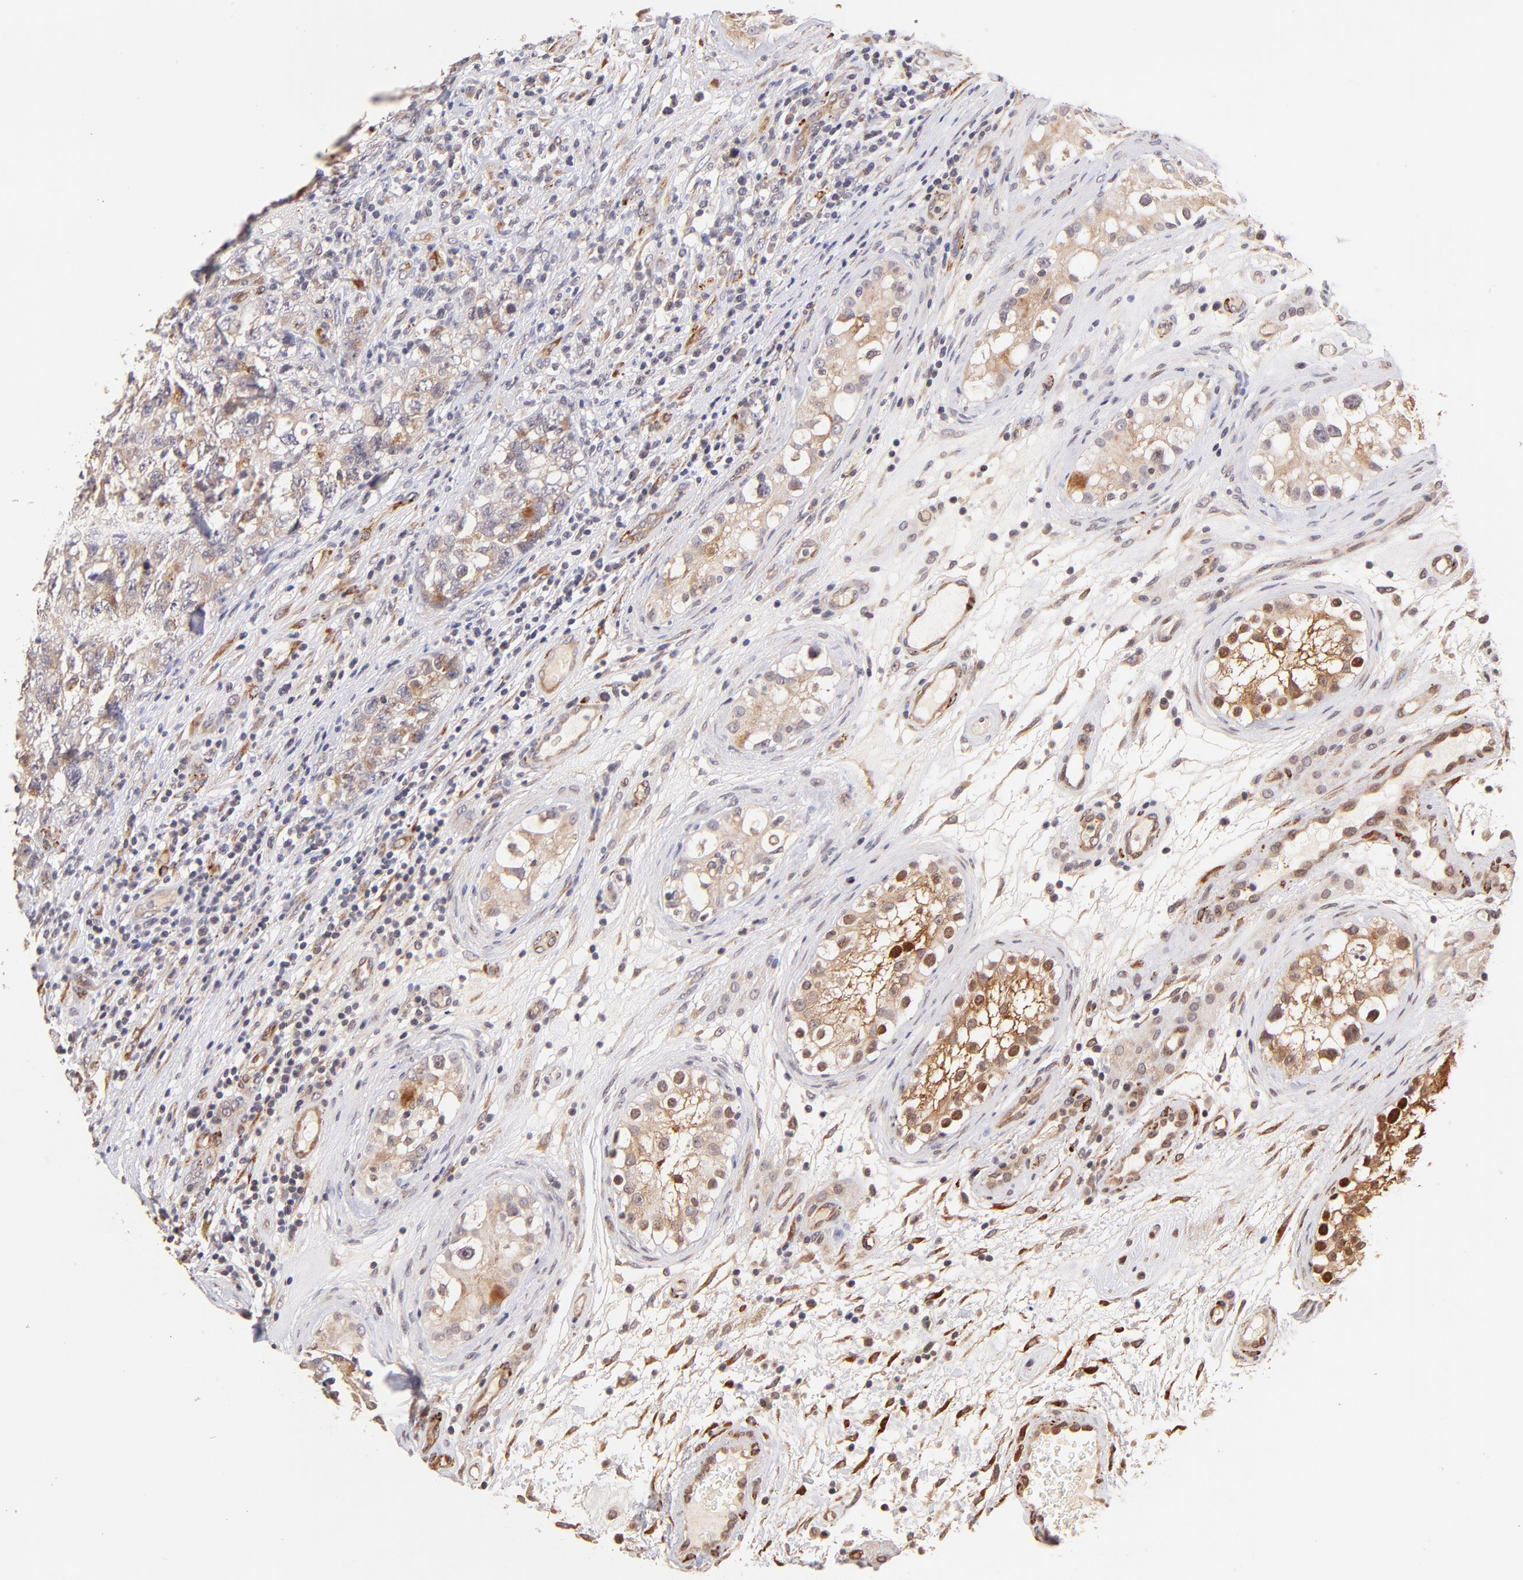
{"staining": {"intensity": "weak", "quantity": "25%-75%", "location": "cytoplasmic/membranous"}, "tissue": "testis cancer", "cell_type": "Tumor cells", "image_type": "cancer", "snomed": [{"axis": "morphology", "description": "Carcinoma, Embryonal, NOS"}, {"axis": "topography", "description": "Testis"}], "caption": "Human testis embryonal carcinoma stained for a protein (brown) exhibits weak cytoplasmic/membranous positive positivity in approximately 25%-75% of tumor cells.", "gene": "SPARC", "patient": {"sex": "male", "age": 31}}